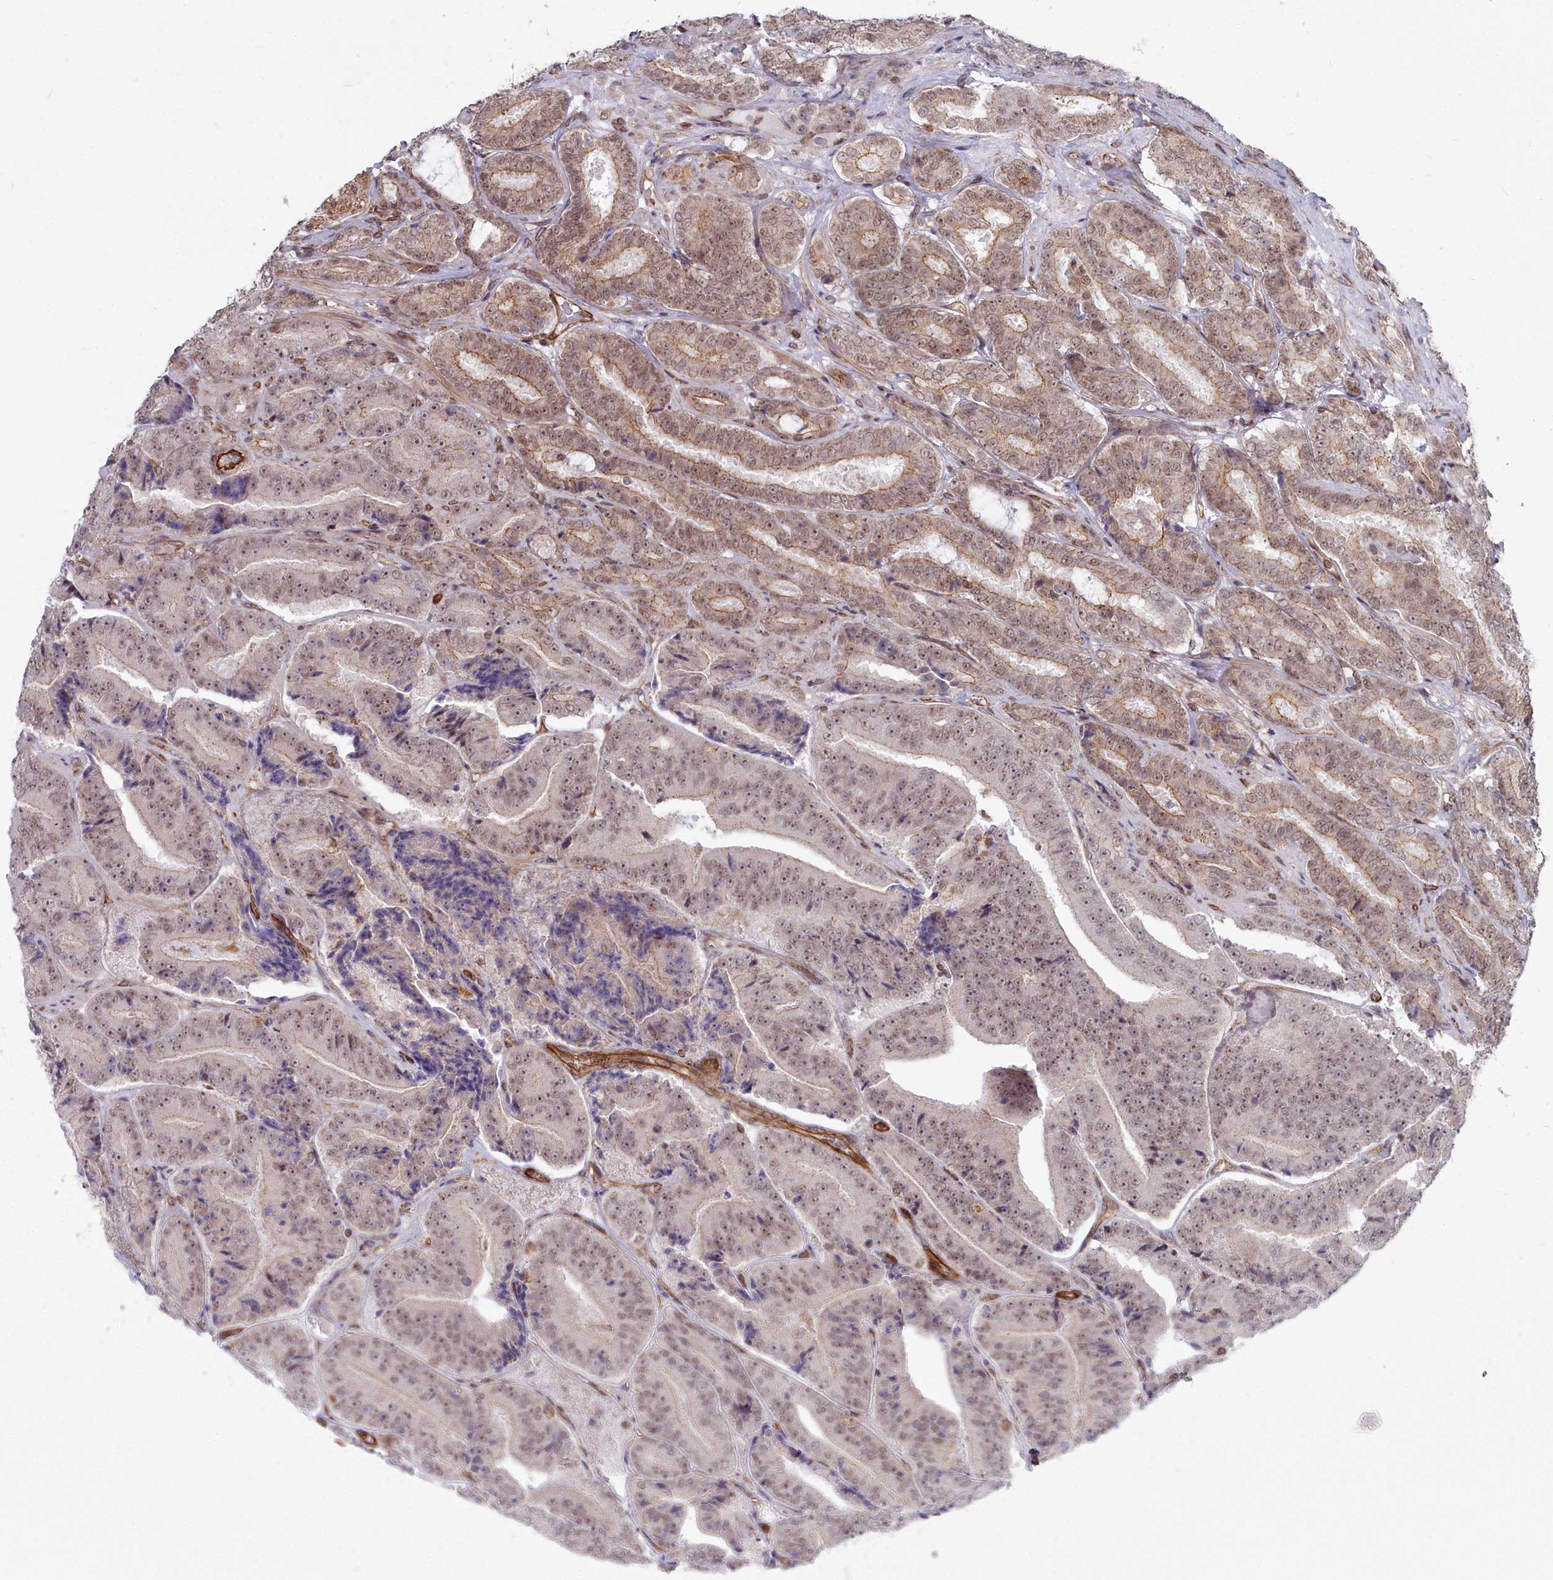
{"staining": {"intensity": "moderate", "quantity": "25%-75%", "location": "cytoplasmic/membranous,nuclear"}, "tissue": "prostate cancer", "cell_type": "Tumor cells", "image_type": "cancer", "snomed": [{"axis": "morphology", "description": "Adenocarcinoma, High grade"}, {"axis": "topography", "description": "Prostate"}], "caption": "Immunohistochemistry (IHC) photomicrograph of neoplastic tissue: prostate cancer stained using immunohistochemistry reveals medium levels of moderate protein expression localized specifically in the cytoplasmic/membranous and nuclear of tumor cells, appearing as a cytoplasmic/membranous and nuclear brown color.", "gene": "YJU2", "patient": {"sex": "male", "age": 72}}